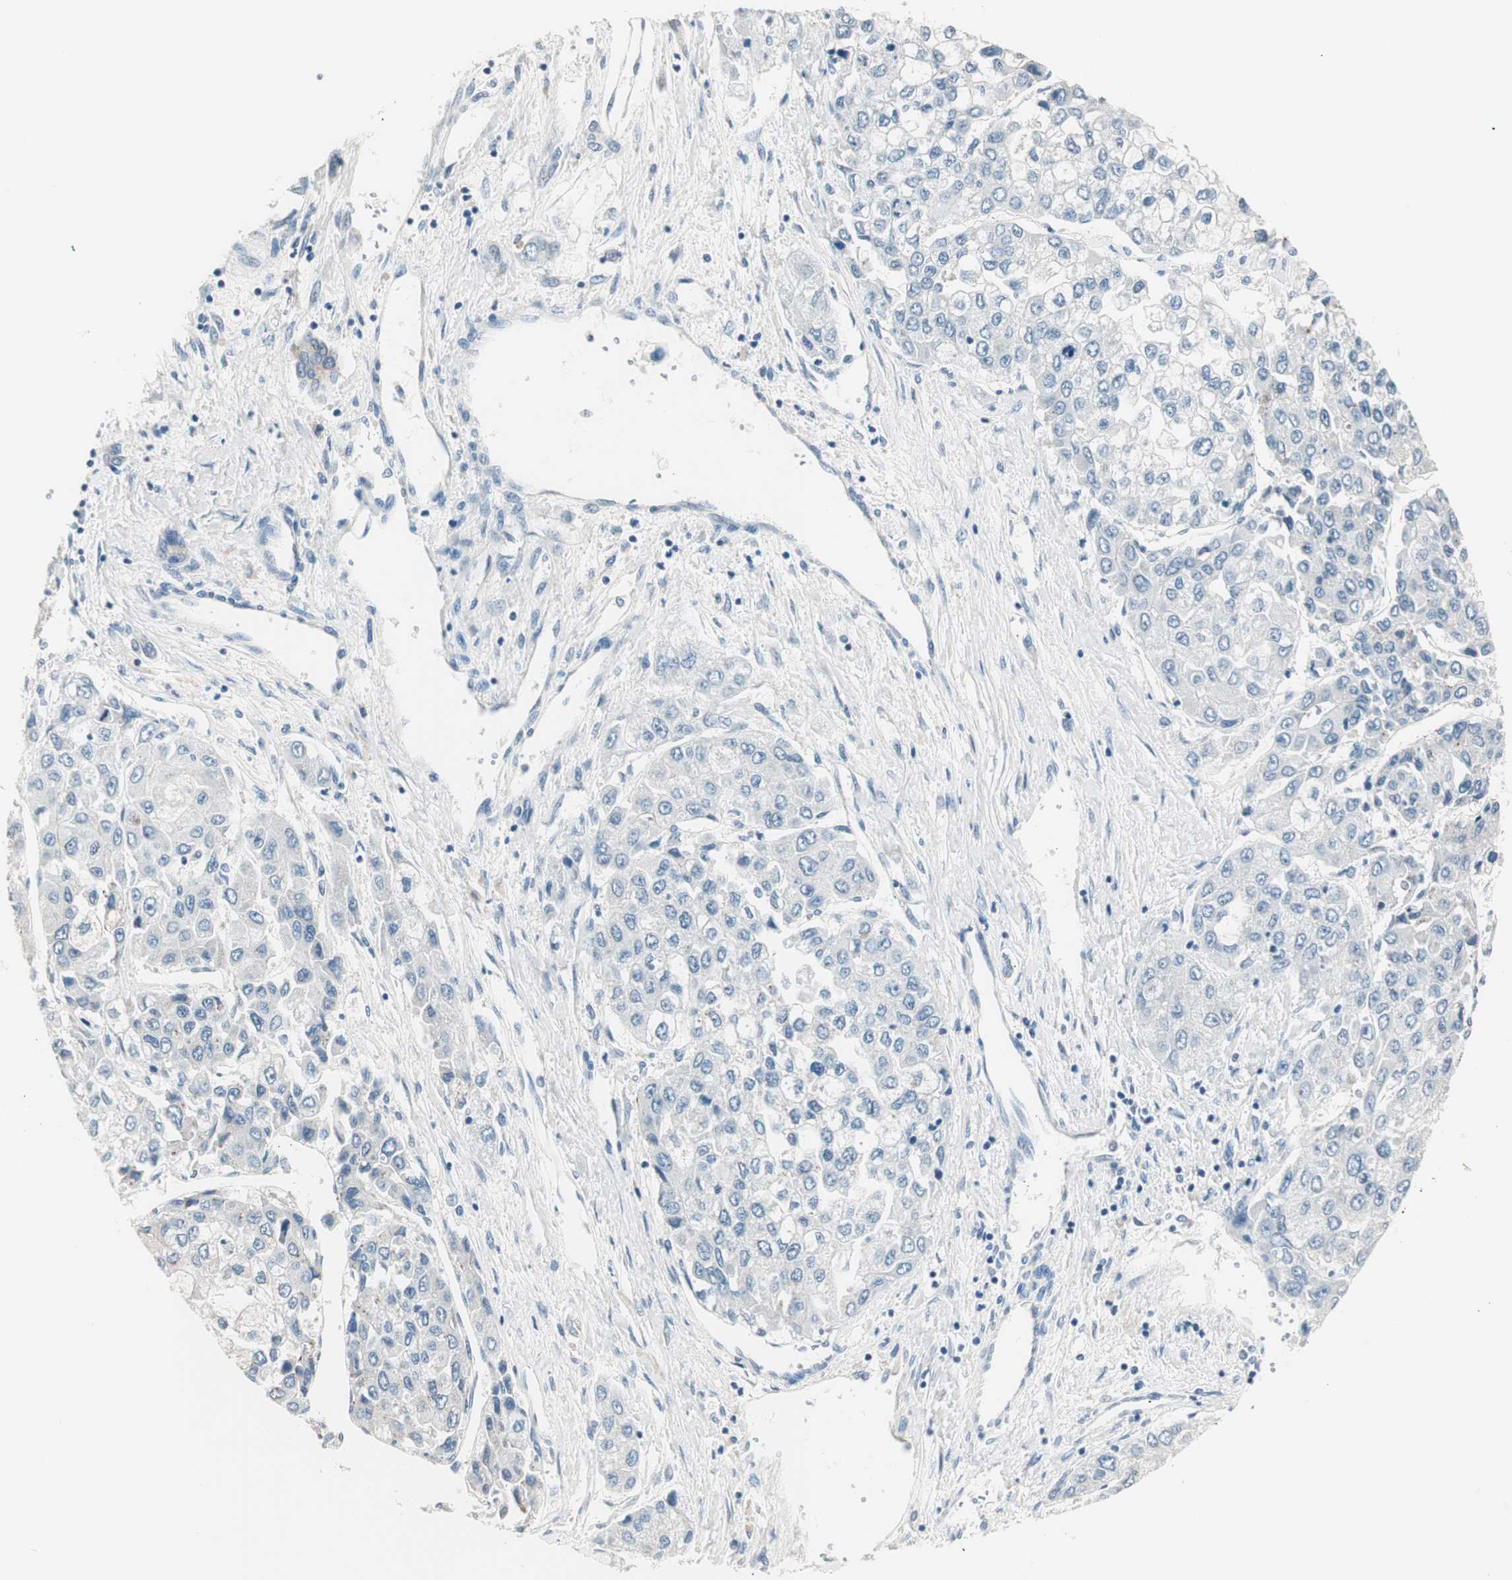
{"staining": {"intensity": "negative", "quantity": "none", "location": "none"}, "tissue": "liver cancer", "cell_type": "Tumor cells", "image_type": "cancer", "snomed": [{"axis": "morphology", "description": "Carcinoma, Hepatocellular, NOS"}, {"axis": "topography", "description": "Liver"}], "caption": "Immunohistochemistry (IHC) image of neoplastic tissue: hepatocellular carcinoma (liver) stained with DAB (3,3'-diaminobenzidine) demonstrates no significant protein expression in tumor cells.", "gene": "RAD54B", "patient": {"sex": "female", "age": 66}}